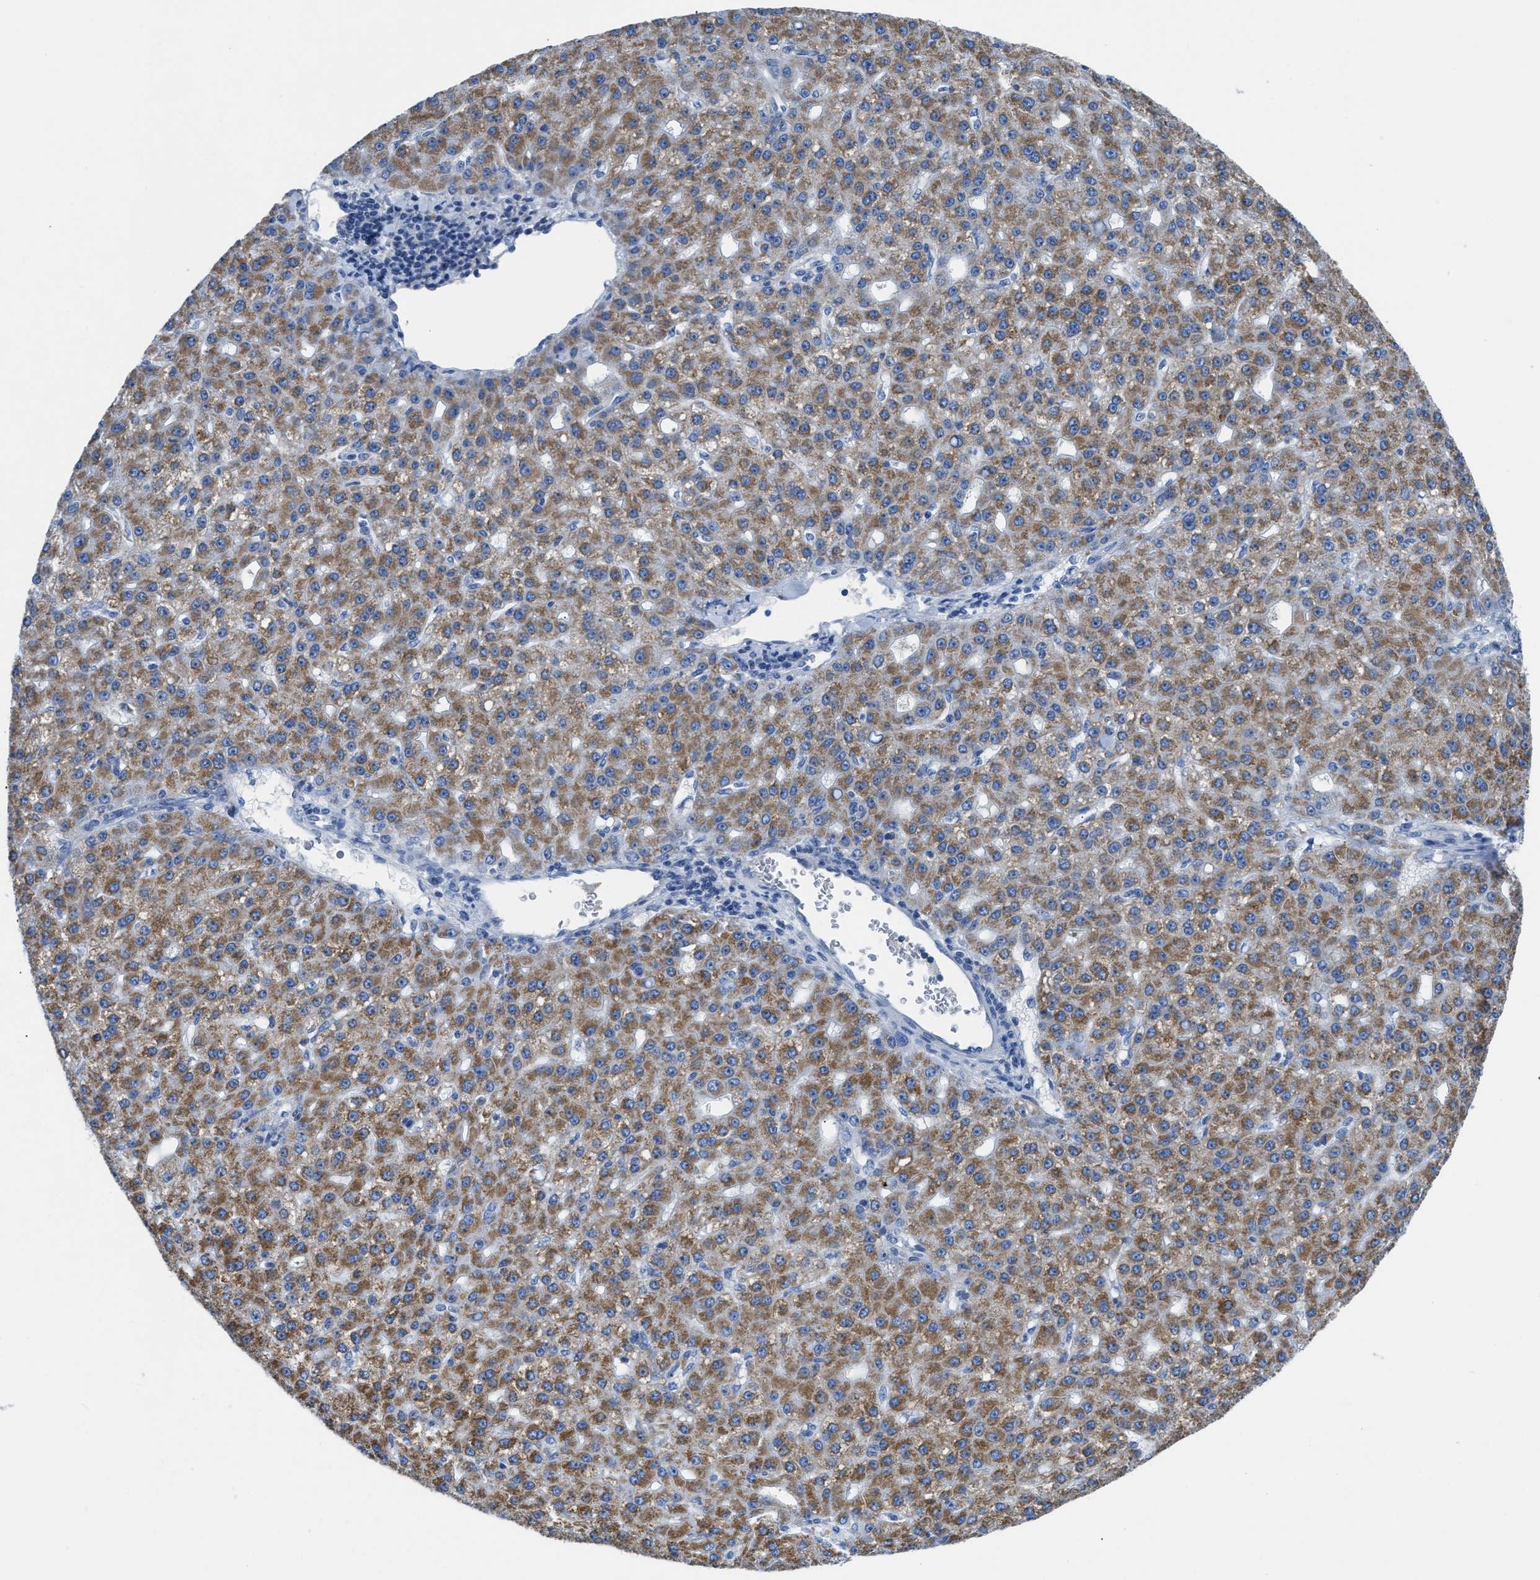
{"staining": {"intensity": "moderate", "quantity": ">75%", "location": "cytoplasmic/membranous"}, "tissue": "liver cancer", "cell_type": "Tumor cells", "image_type": "cancer", "snomed": [{"axis": "morphology", "description": "Carcinoma, Hepatocellular, NOS"}, {"axis": "topography", "description": "Liver"}], "caption": "A high-resolution image shows IHC staining of liver hepatocellular carcinoma, which exhibits moderate cytoplasmic/membranous positivity in approximately >75% of tumor cells.", "gene": "ETFA", "patient": {"sex": "male", "age": 67}}